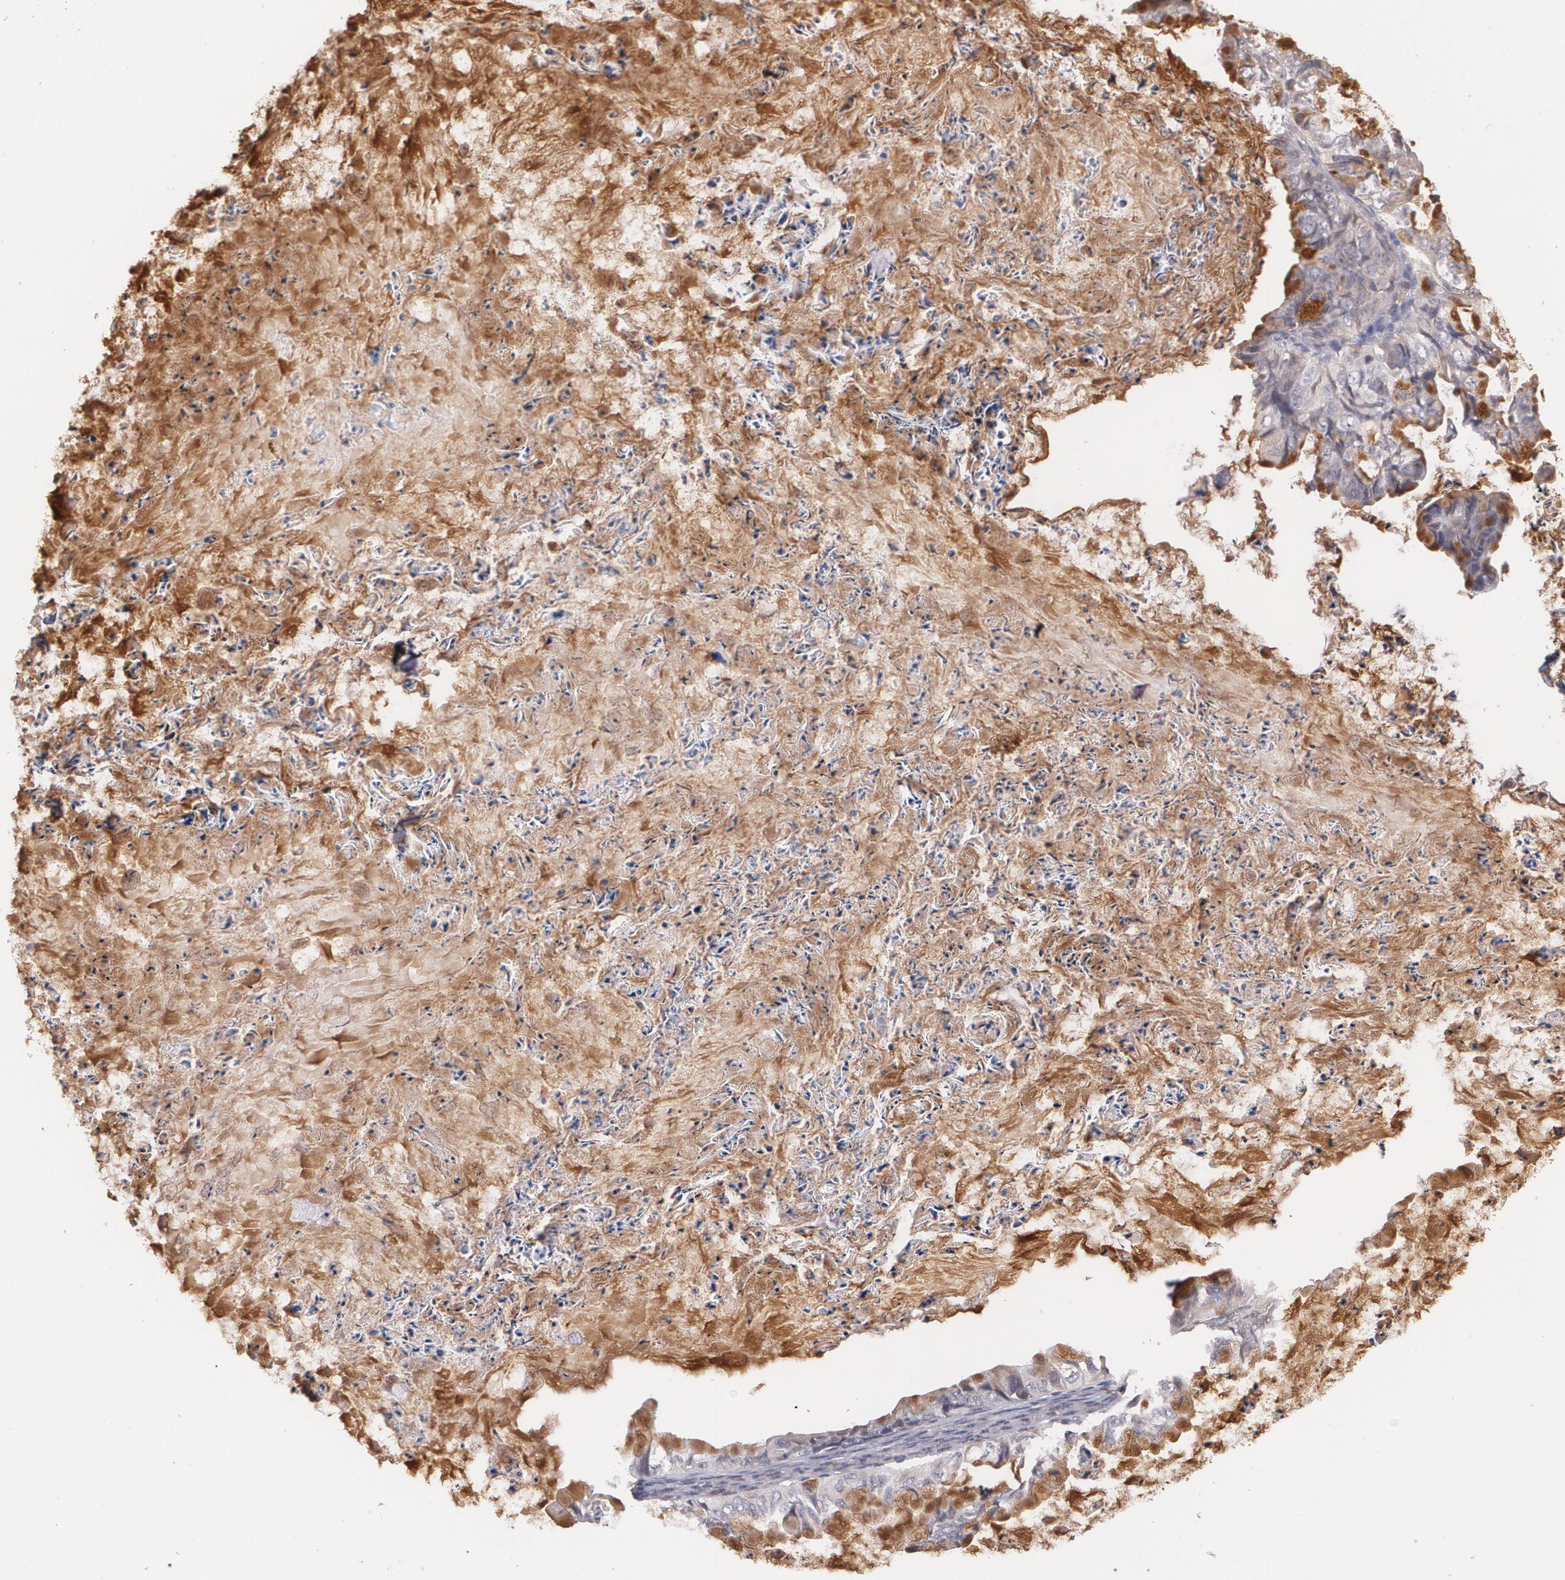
{"staining": {"intensity": "strong", "quantity": ">75%", "location": "cytoplasmic/membranous"}, "tissue": "ovarian cancer", "cell_type": "Tumor cells", "image_type": "cancer", "snomed": [{"axis": "morphology", "description": "Cystadenocarcinoma, mucinous, NOS"}, {"axis": "topography", "description": "Ovary"}], "caption": "This is a photomicrograph of immunohistochemistry (IHC) staining of ovarian cancer, which shows strong staining in the cytoplasmic/membranous of tumor cells.", "gene": "IFNGR2", "patient": {"sex": "female", "age": 36}}